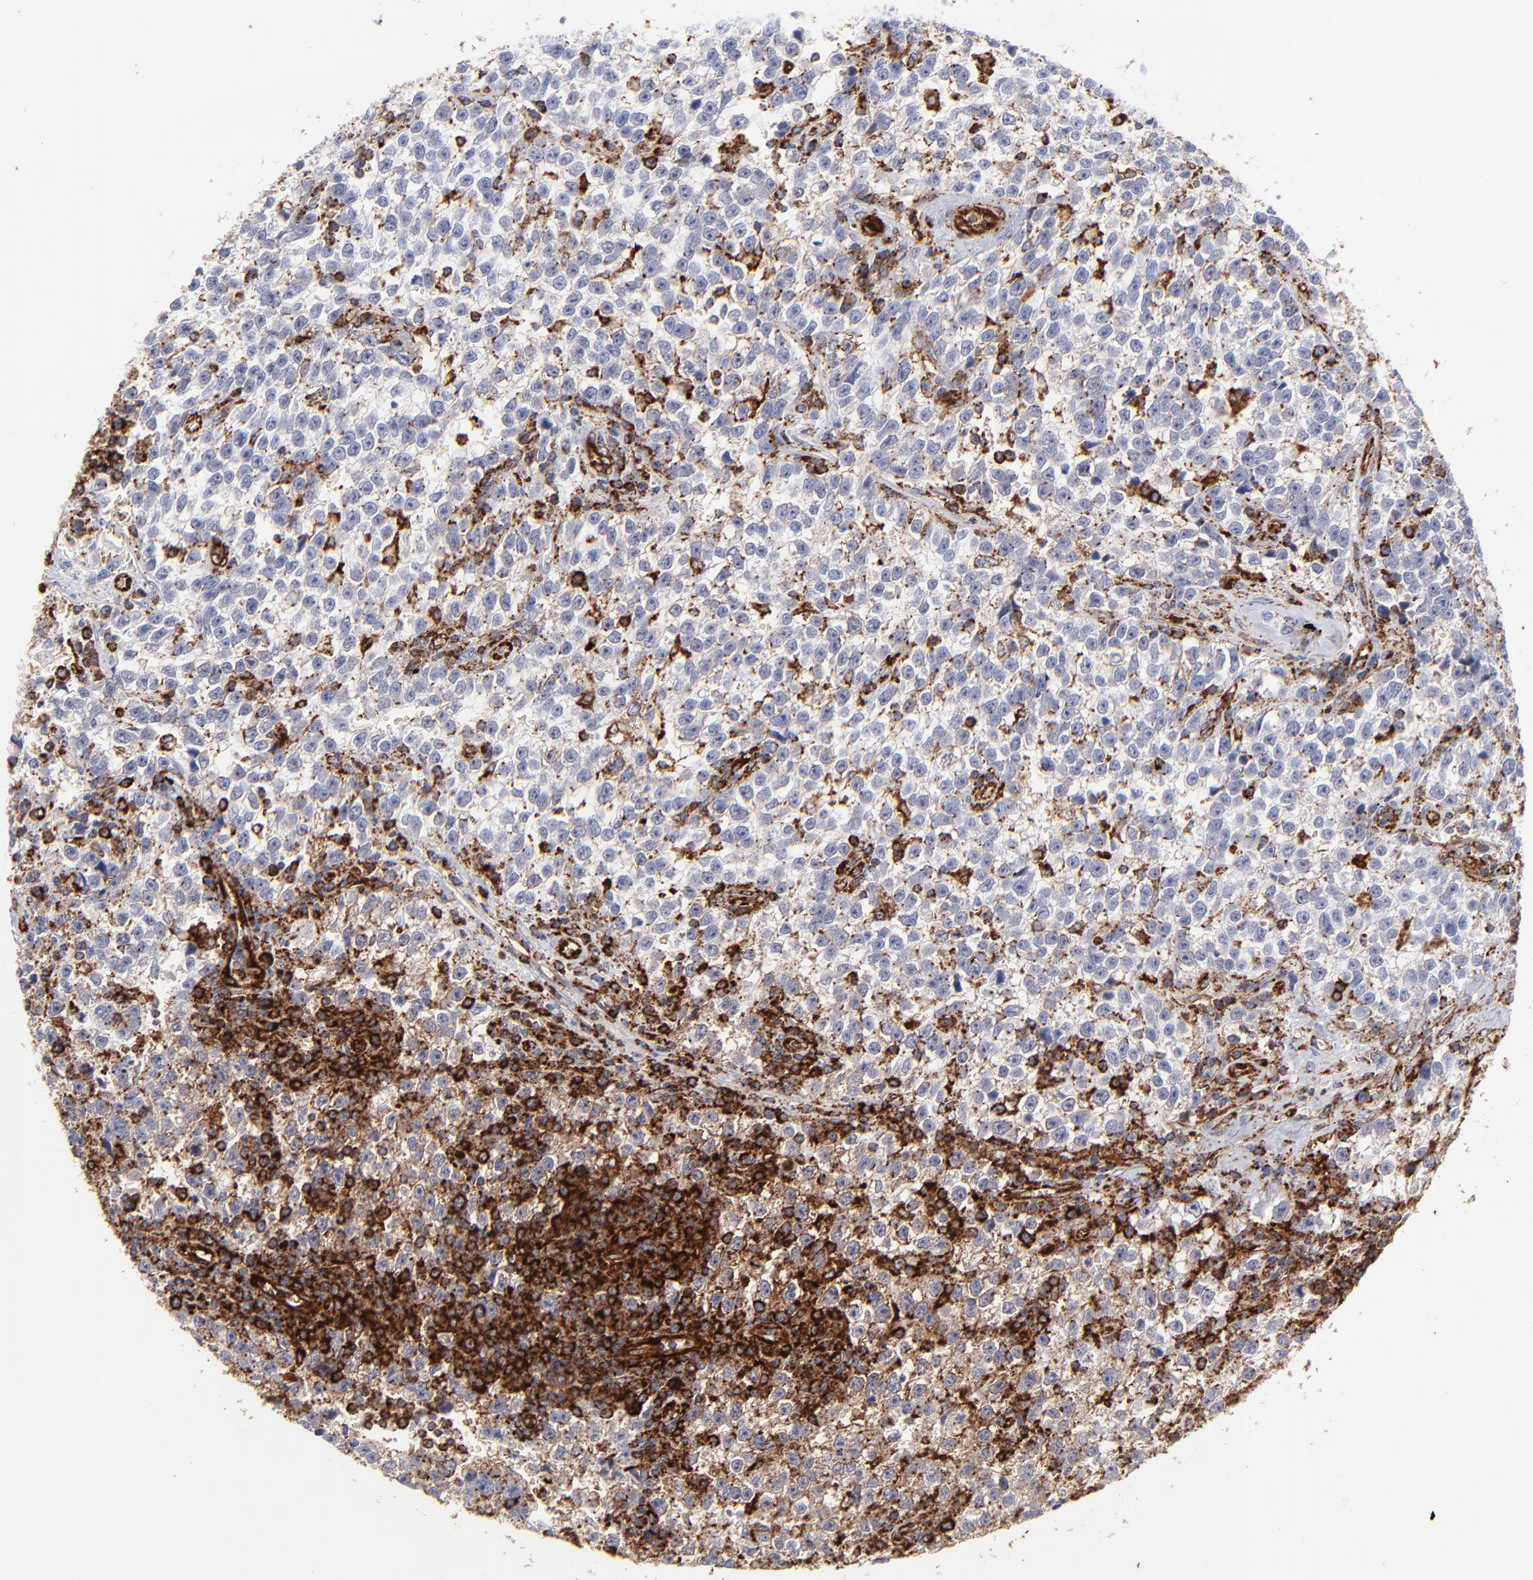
{"staining": {"intensity": "strong", "quantity": "<25%", "location": "cytoplasmic/membranous"}, "tissue": "testis cancer", "cell_type": "Tumor cells", "image_type": "cancer", "snomed": [{"axis": "morphology", "description": "Seminoma, NOS"}, {"axis": "topography", "description": "Testis"}], "caption": "Strong cytoplasmic/membranous expression is present in about <25% of tumor cells in testis seminoma.", "gene": "COX8C", "patient": {"sex": "male", "age": 38}}